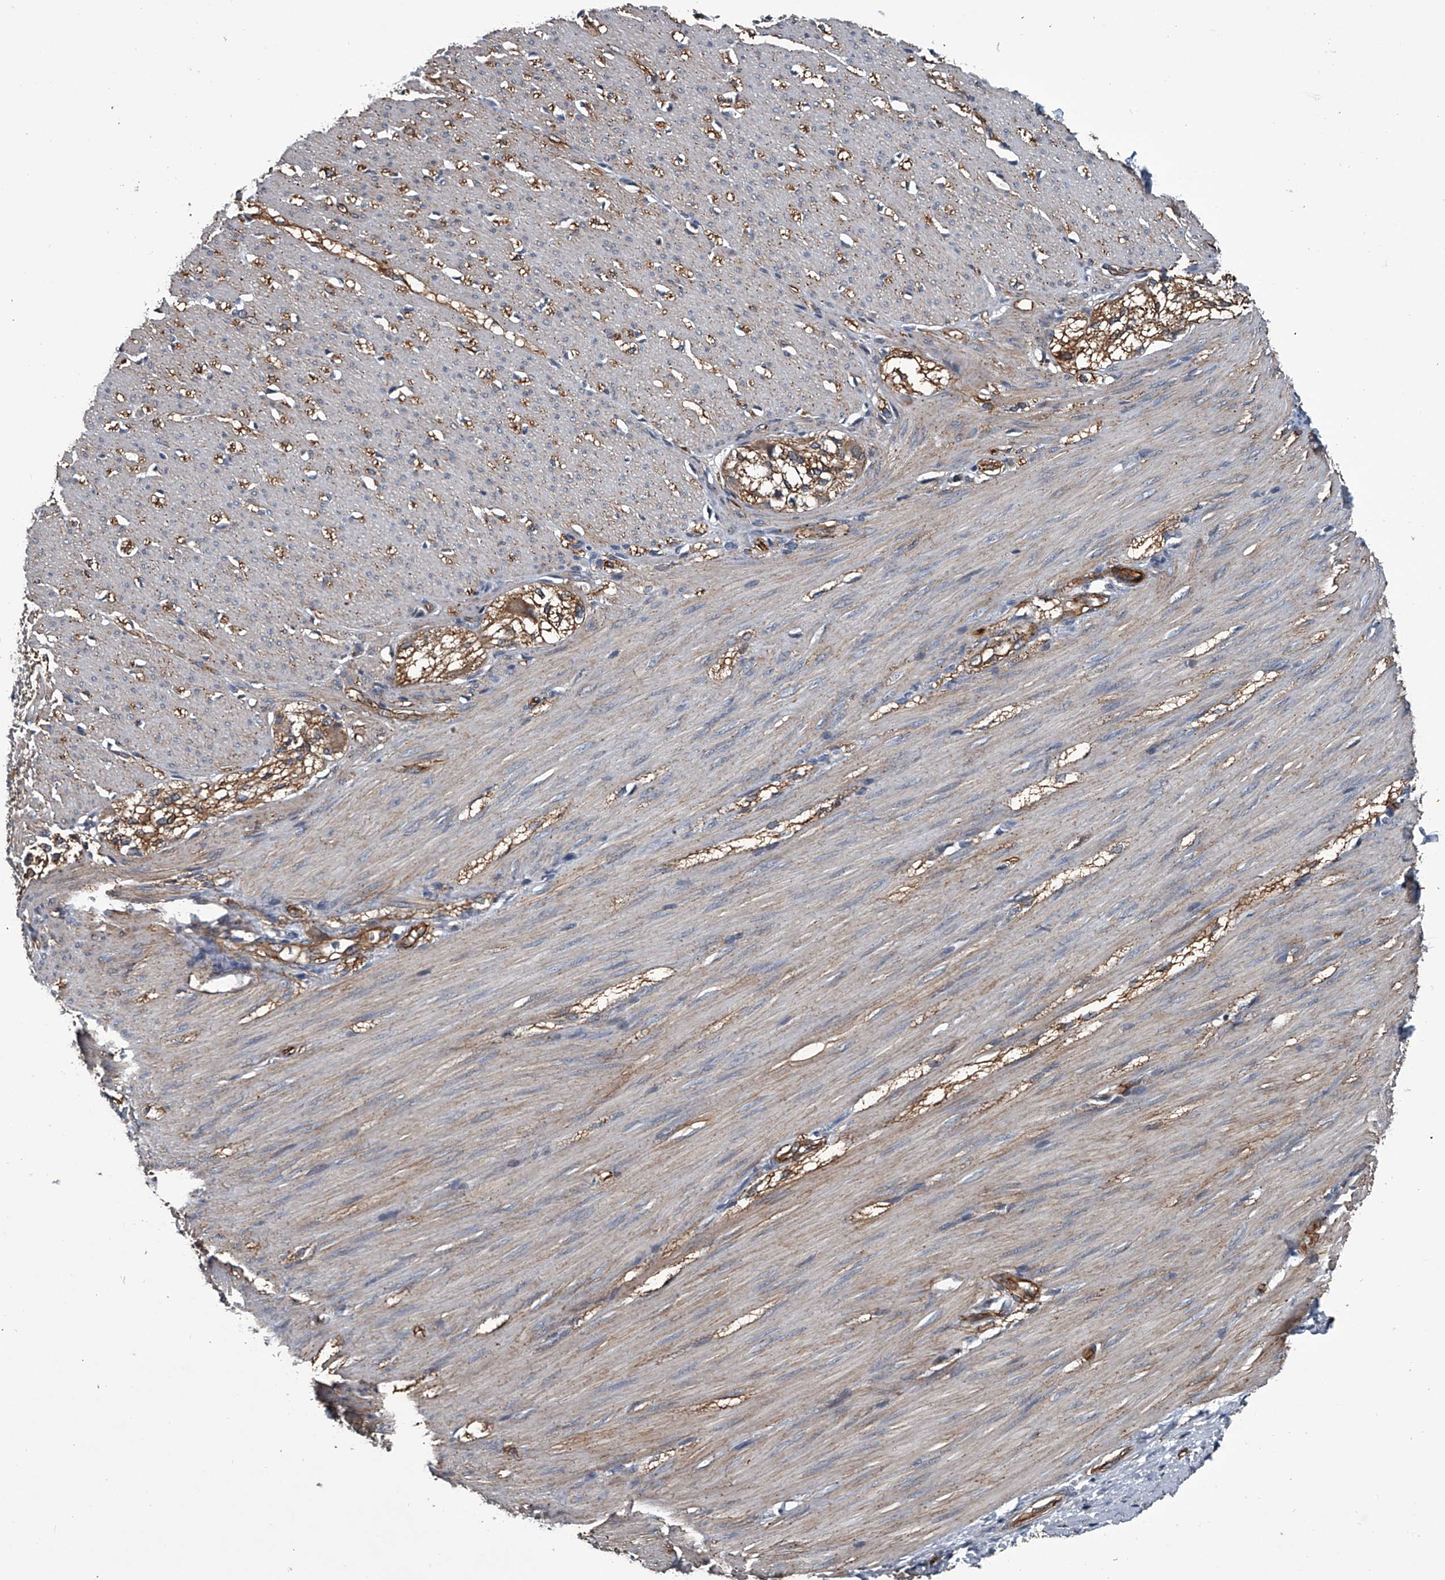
{"staining": {"intensity": "moderate", "quantity": "25%-75%", "location": "cytoplasmic/membranous"}, "tissue": "smooth muscle", "cell_type": "Smooth muscle cells", "image_type": "normal", "snomed": [{"axis": "morphology", "description": "Normal tissue, NOS"}, {"axis": "morphology", "description": "Adenocarcinoma, NOS"}, {"axis": "topography", "description": "Colon"}, {"axis": "topography", "description": "Peripheral nerve tissue"}], "caption": "Immunohistochemical staining of unremarkable human smooth muscle demonstrates 25%-75% levels of moderate cytoplasmic/membranous protein staining in approximately 25%-75% of smooth muscle cells.", "gene": "LDLRAD2", "patient": {"sex": "male", "age": 14}}